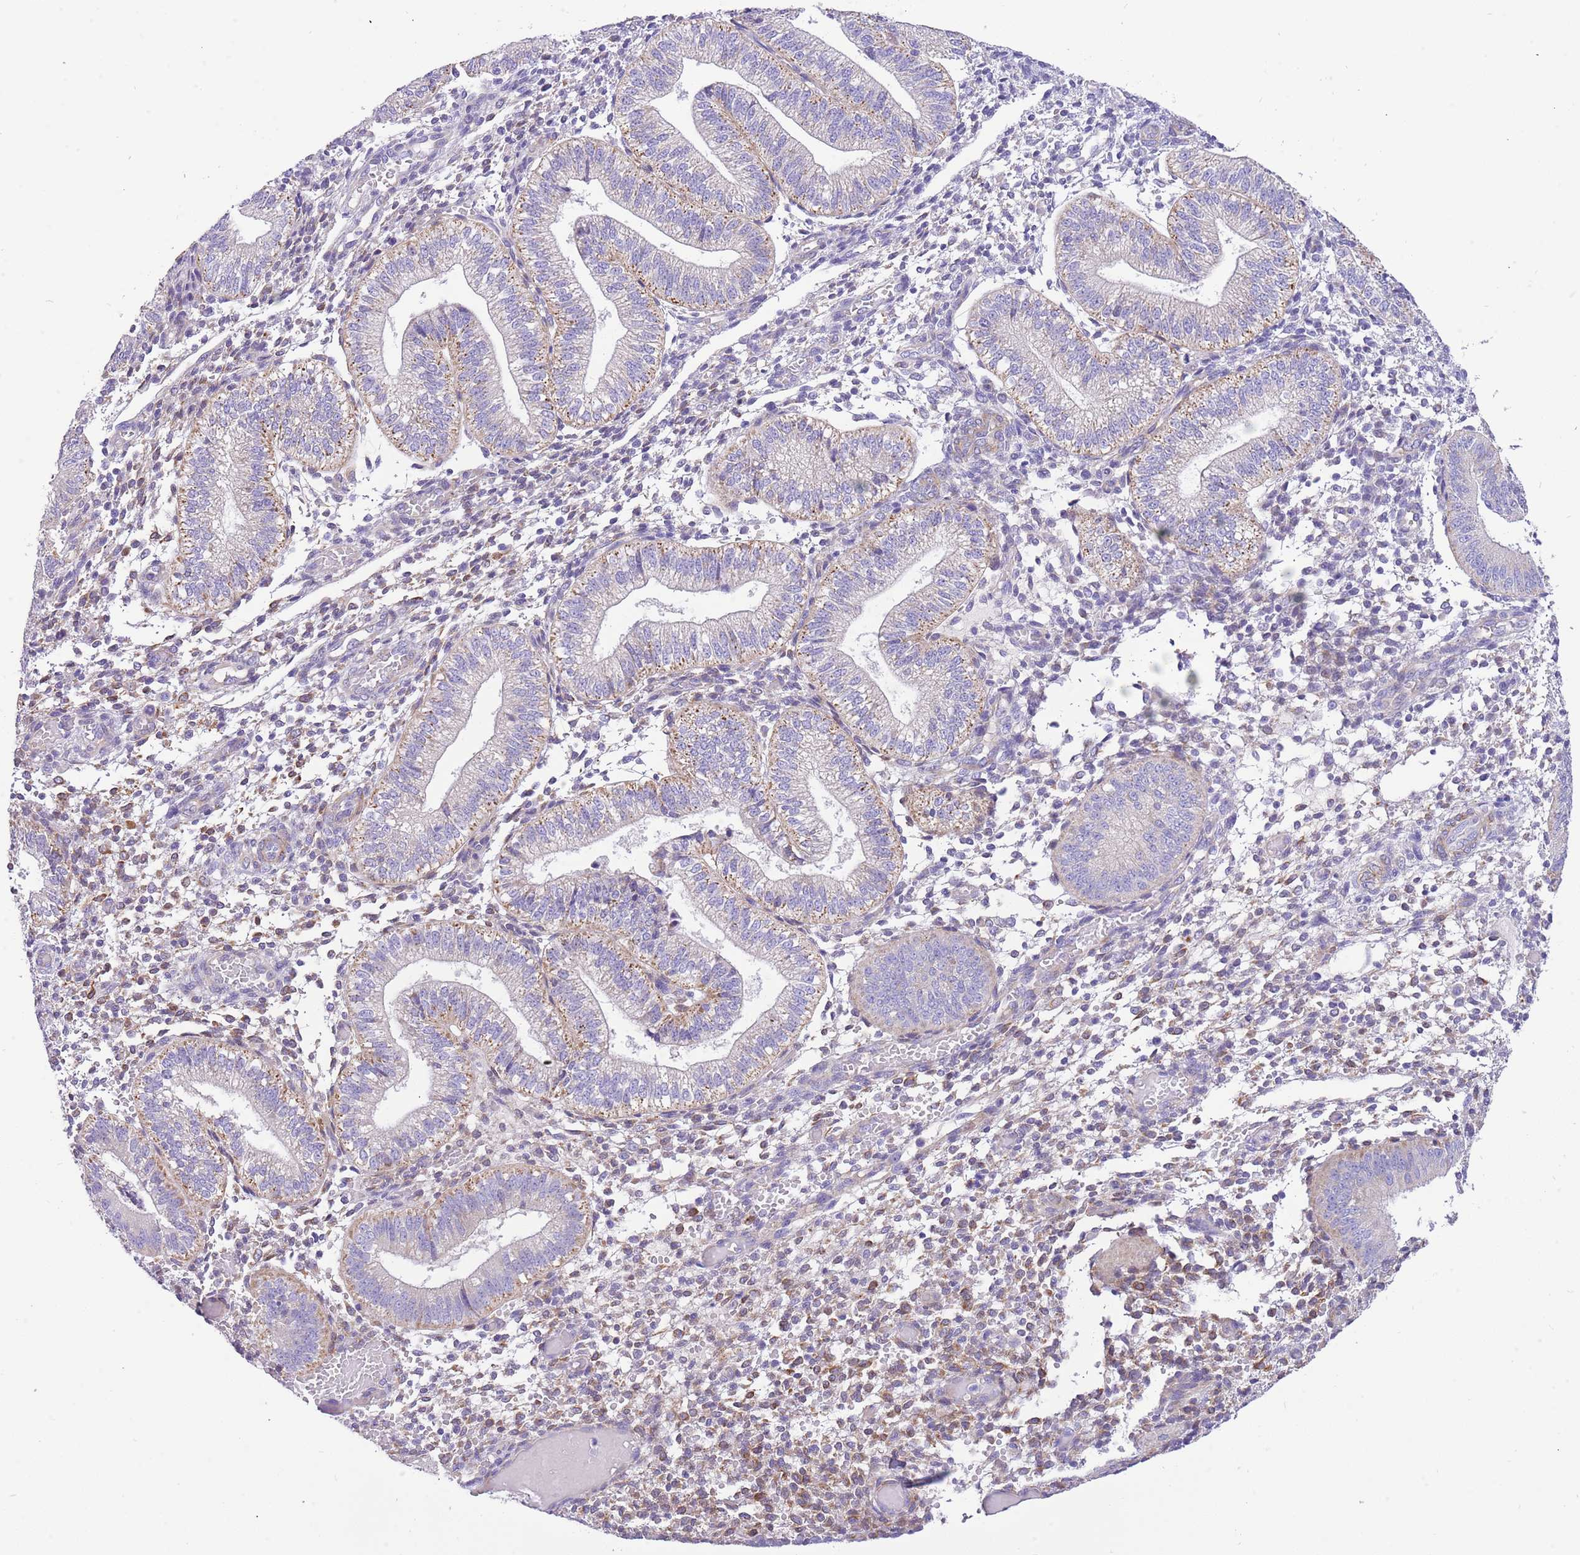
{"staining": {"intensity": "negative", "quantity": "none", "location": "none"}, "tissue": "endometrium", "cell_type": "Cells in endometrial stroma", "image_type": "normal", "snomed": [{"axis": "morphology", "description": "Normal tissue, NOS"}, {"axis": "topography", "description": "Endometrium"}], "caption": "There is no significant staining in cells in endometrial stroma of endometrium. Brightfield microscopy of IHC stained with DAB (brown) and hematoxylin (blue), captured at high magnification.", "gene": "SERINC3", "patient": {"sex": "female", "age": 34}}